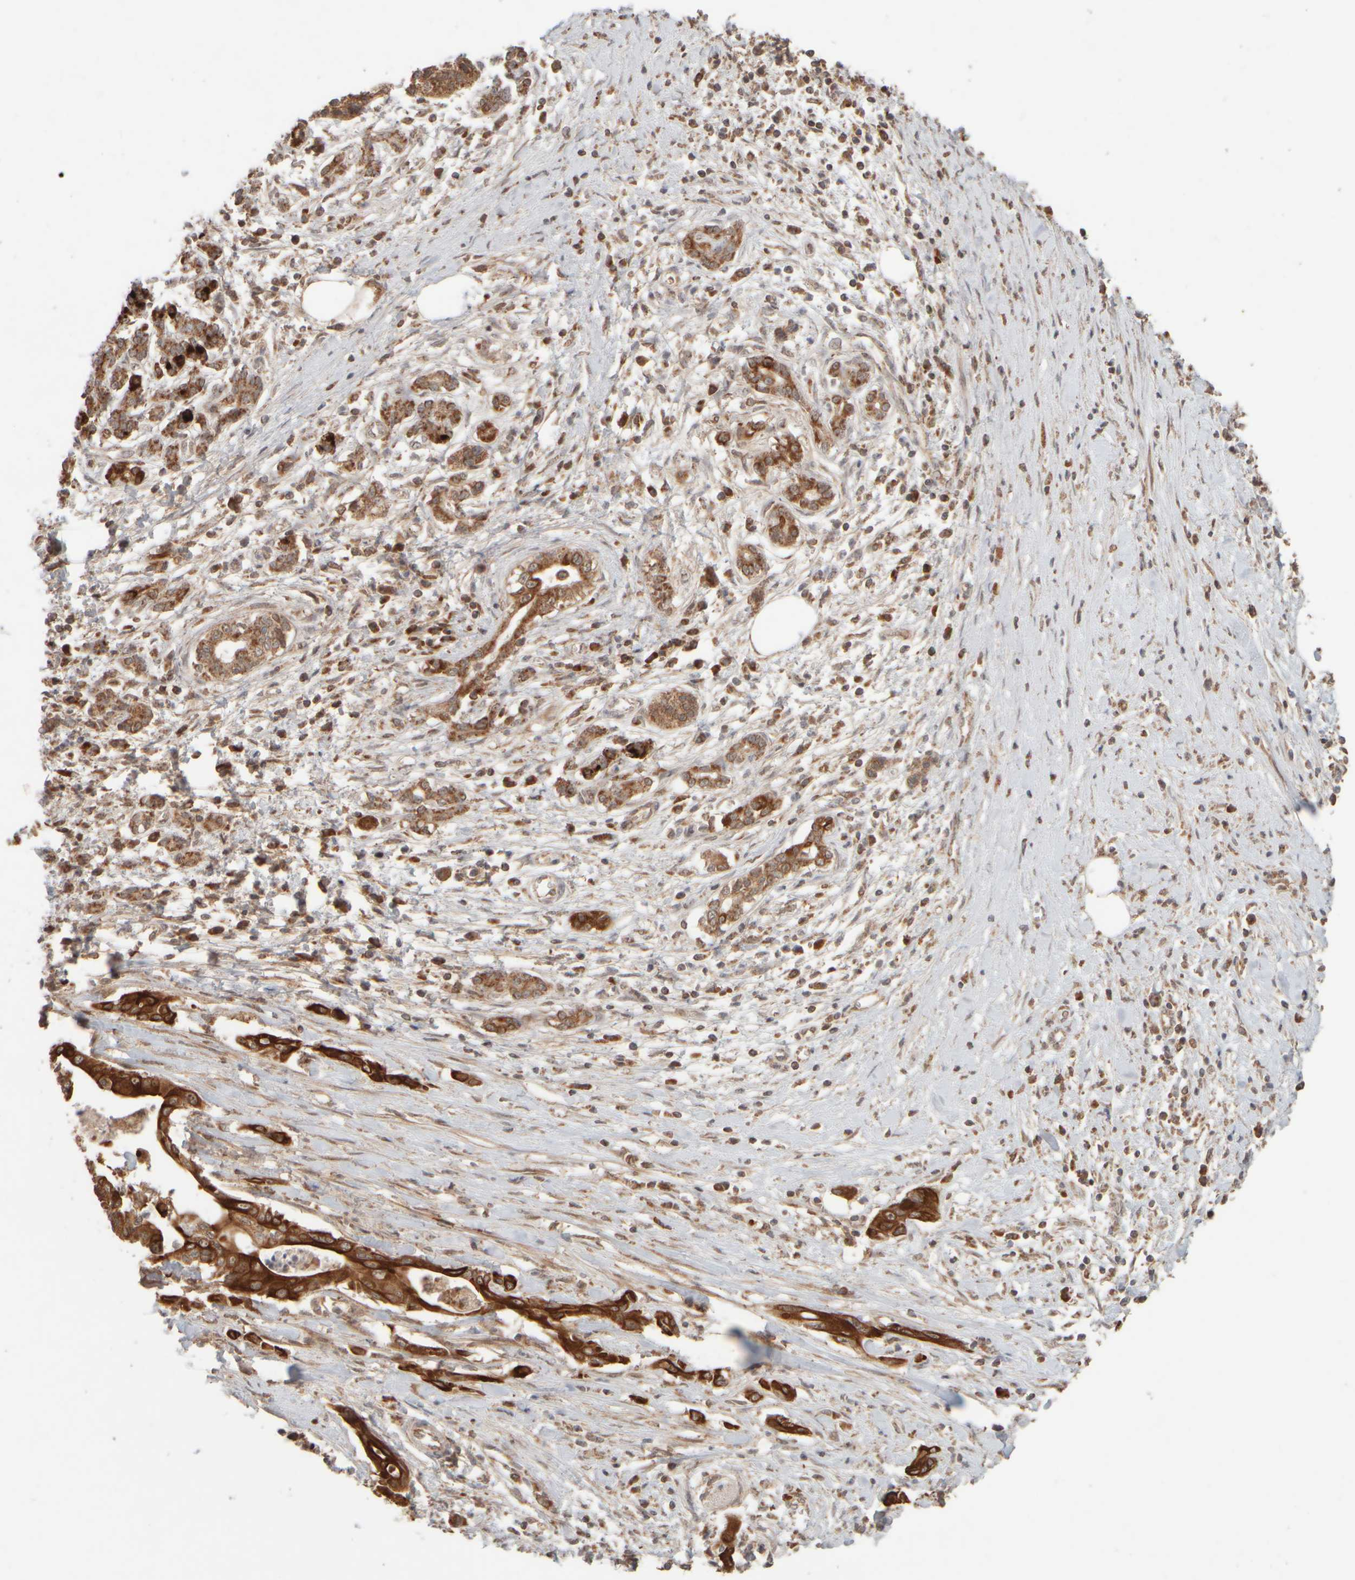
{"staining": {"intensity": "strong", "quantity": ">75%", "location": "cytoplasmic/membranous"}, "tissue": "pancreatic cancer", "cell_type": "Tumor cells", "image_type": "cancer", "snomed": [{"axis": "morphology", "description": "Adenocarcinoma, NOS"}, {"axis": "topography", "description": "Pancreas"}], "caption": "Pancreatic adenocarcinoma stained for a protein reveals strong cytoplasmic/membranous positivity in tumor cells.", "gene": "EIF2B3", "patient": {"sex": "male", "age": 58}}